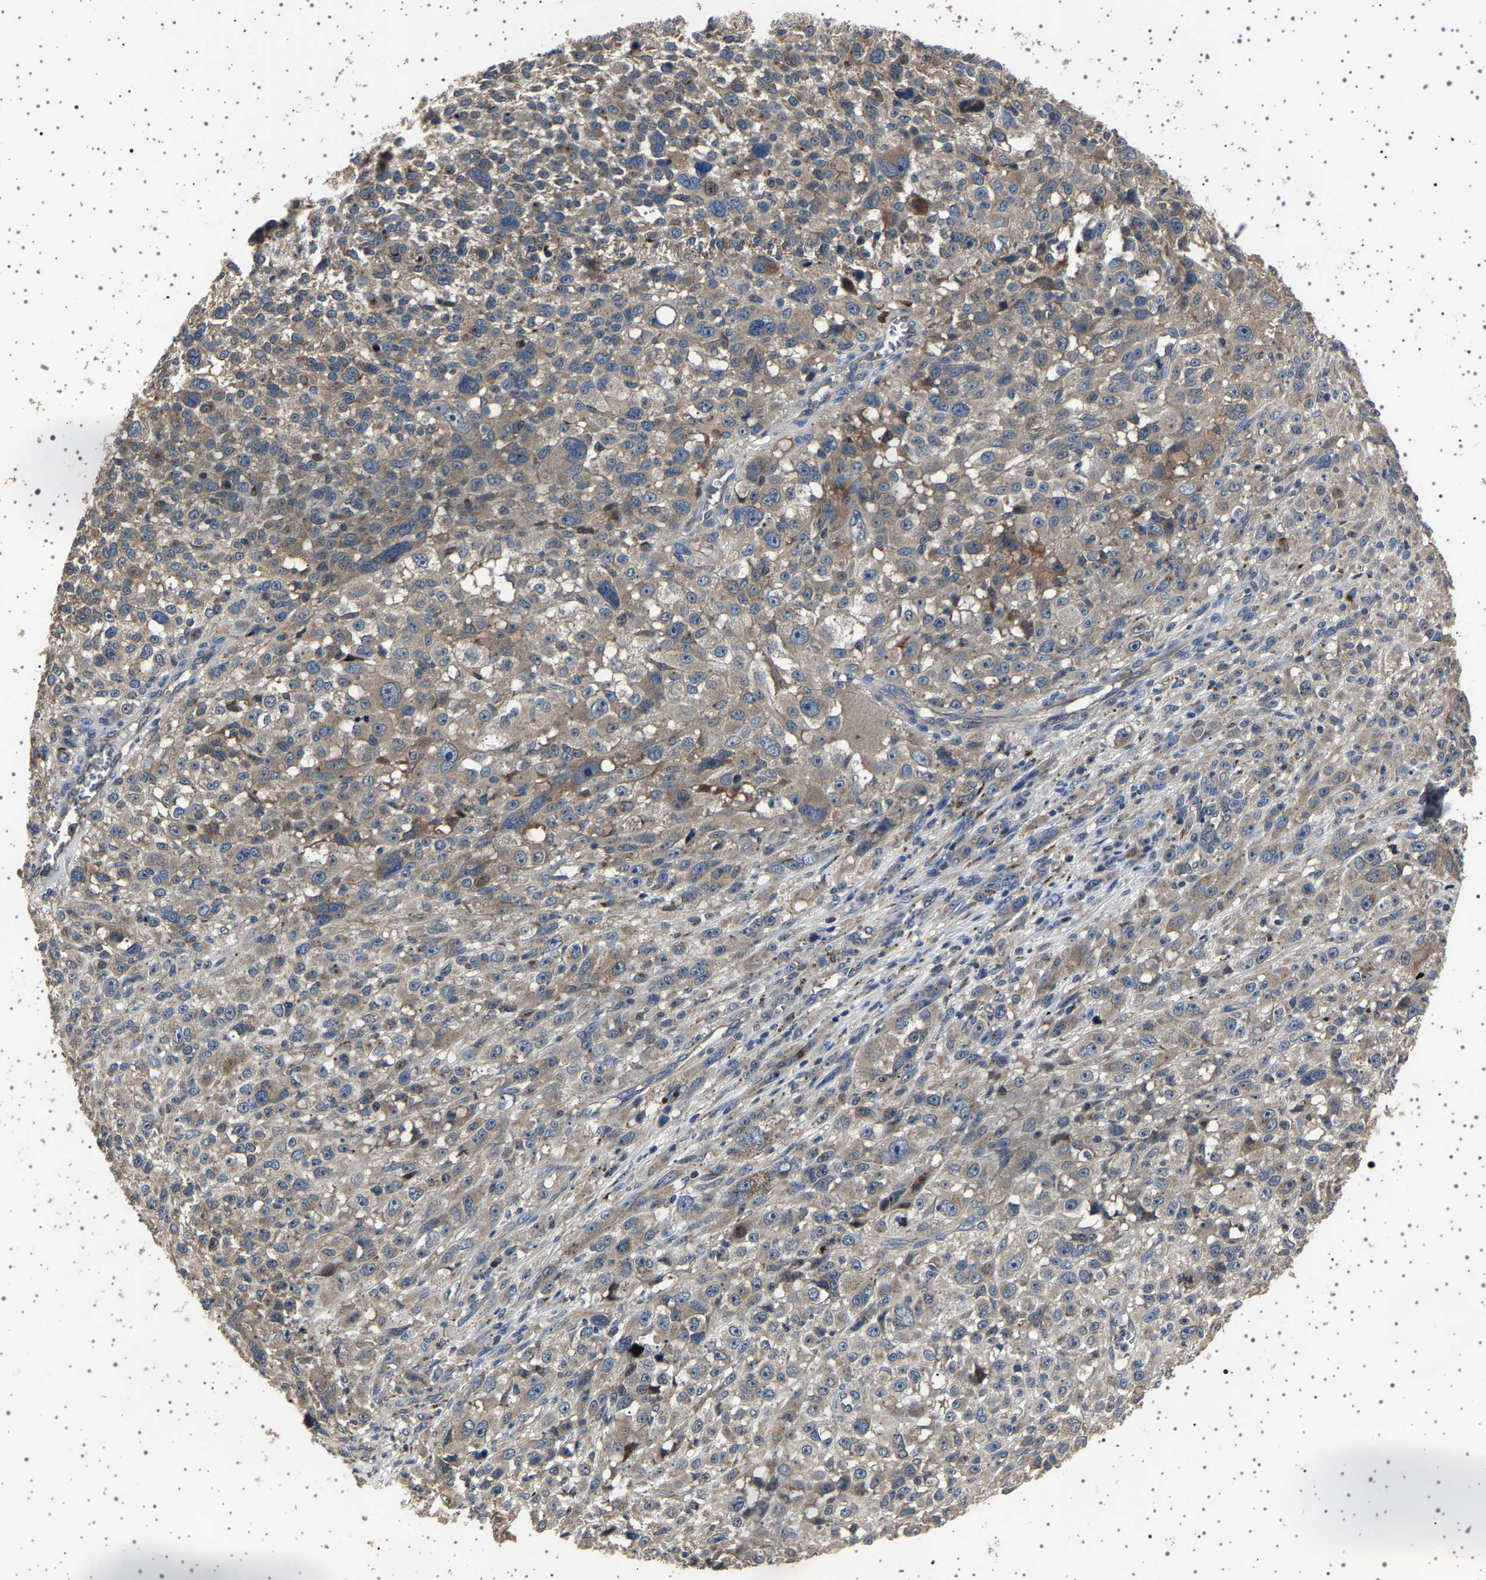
{"staining": {"intensity": "weak", "quantity": "25%-75%", "location": "cytoplasmic/membranous"}, "tissue": "melanoma", "cell_type": "Tumor cells", "image_type": "cancer", "snomed": [{"axis": "morphology", "description": "Malignant melanoma, NOS"}, {"axis": "topography", "description": "Skin"}], "caption": "Malignant melanoma stained with a brown dye demonstrates weak cytoplasmic/membranous positive staining in about 25%-75% of tumor cells.", "gene": "NCKAP1", "patient": {"sex": "female", "age": 55}}